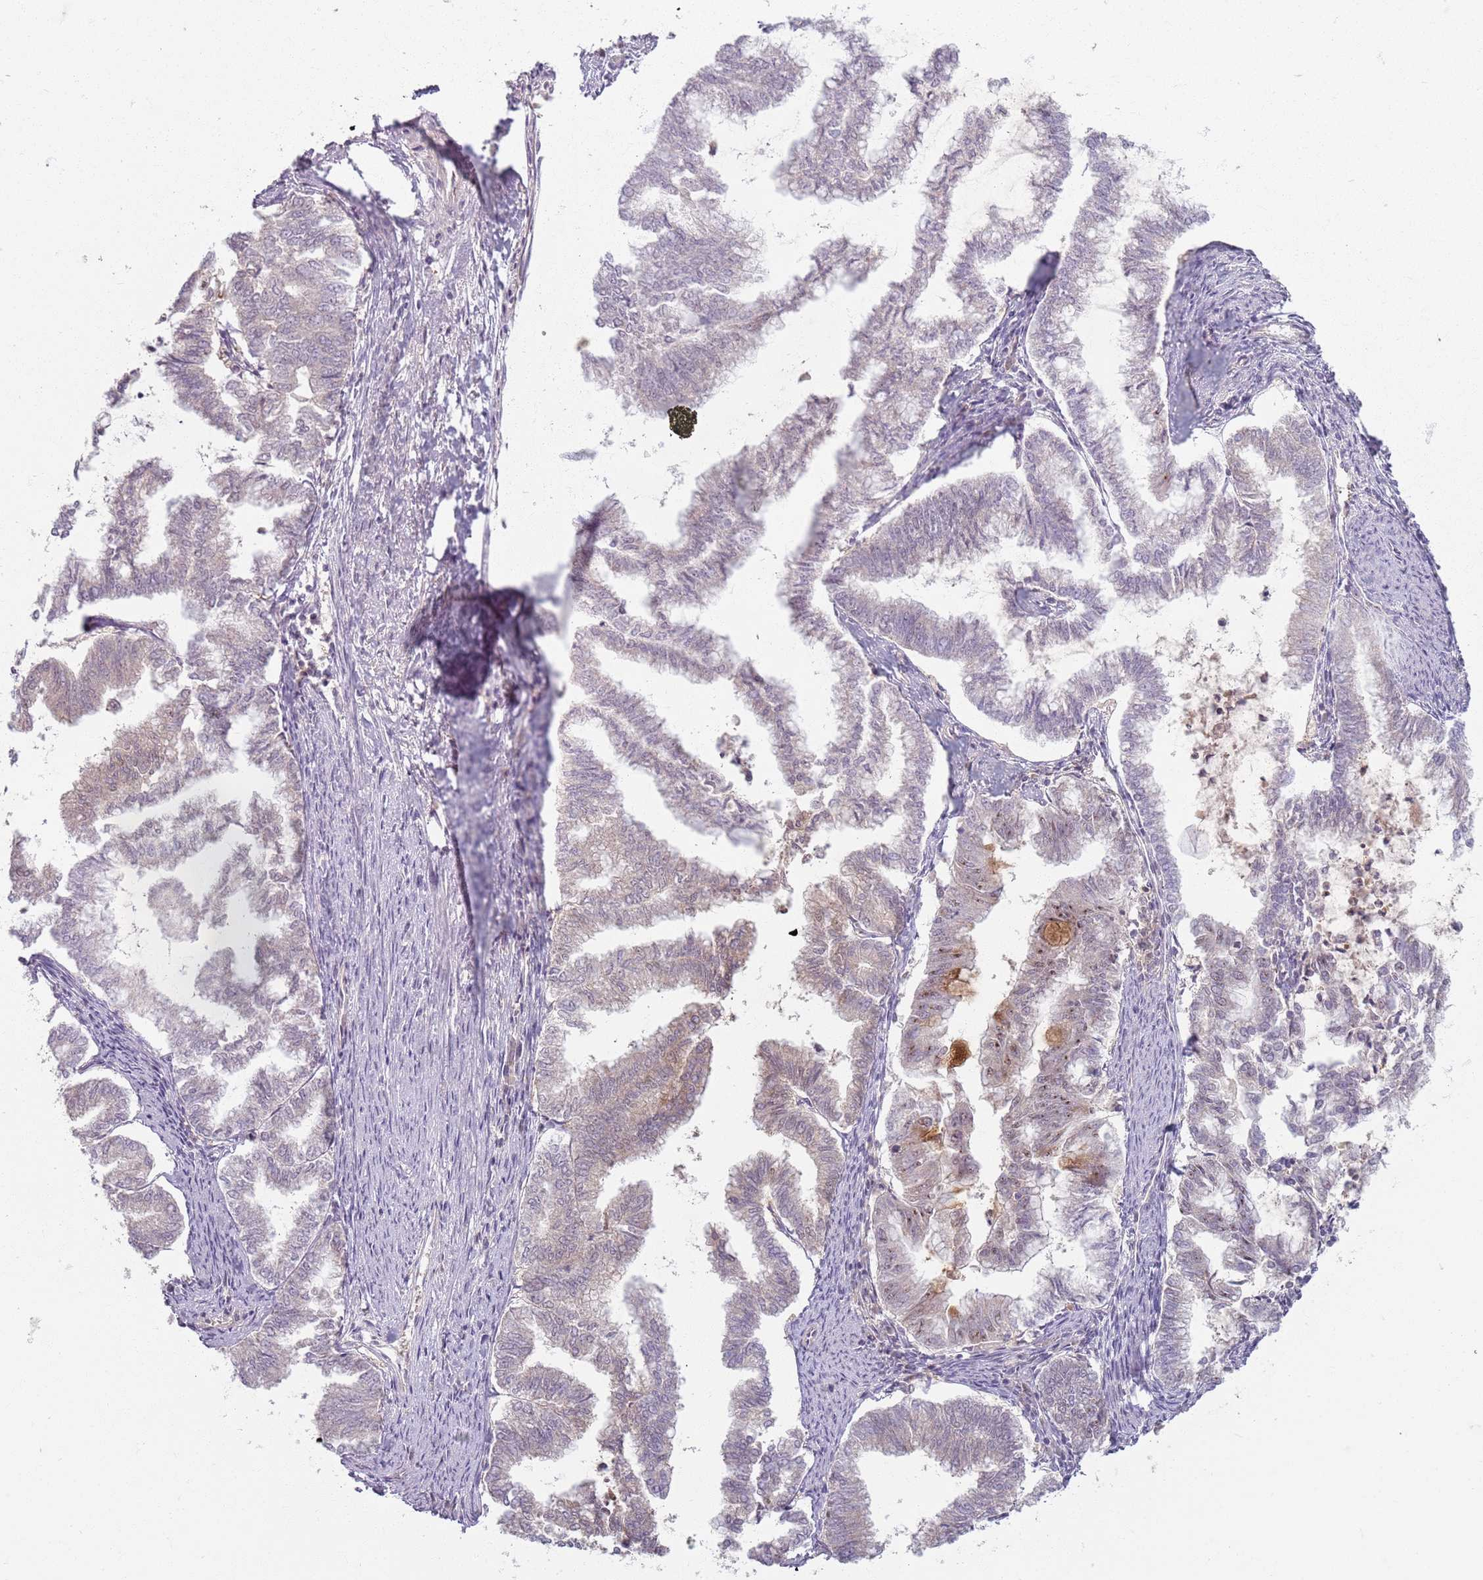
{"staining": {"intensity": "negative", "quantity": "none", "location": "none"}, "tissue": "endometrial cancer", "cell_type": "Tumor cells", "image_type": "cancer", "snomed": [{"axis": "morphology", "description": "Adenocarcinoma, NOS"}, {"axis": "topography", "description": "Endometrium"}], "caption": "An immunohistochemistry (IHC) micrograph of endometrial cancer is shown. There is no staining in tumor cells of endometrial cancer. (DAB (3,3'-diaminobenzidine) IHC, high magnification).", "gene": "ZDHHC2", "patient": {"sex": "female", "age": 79}}